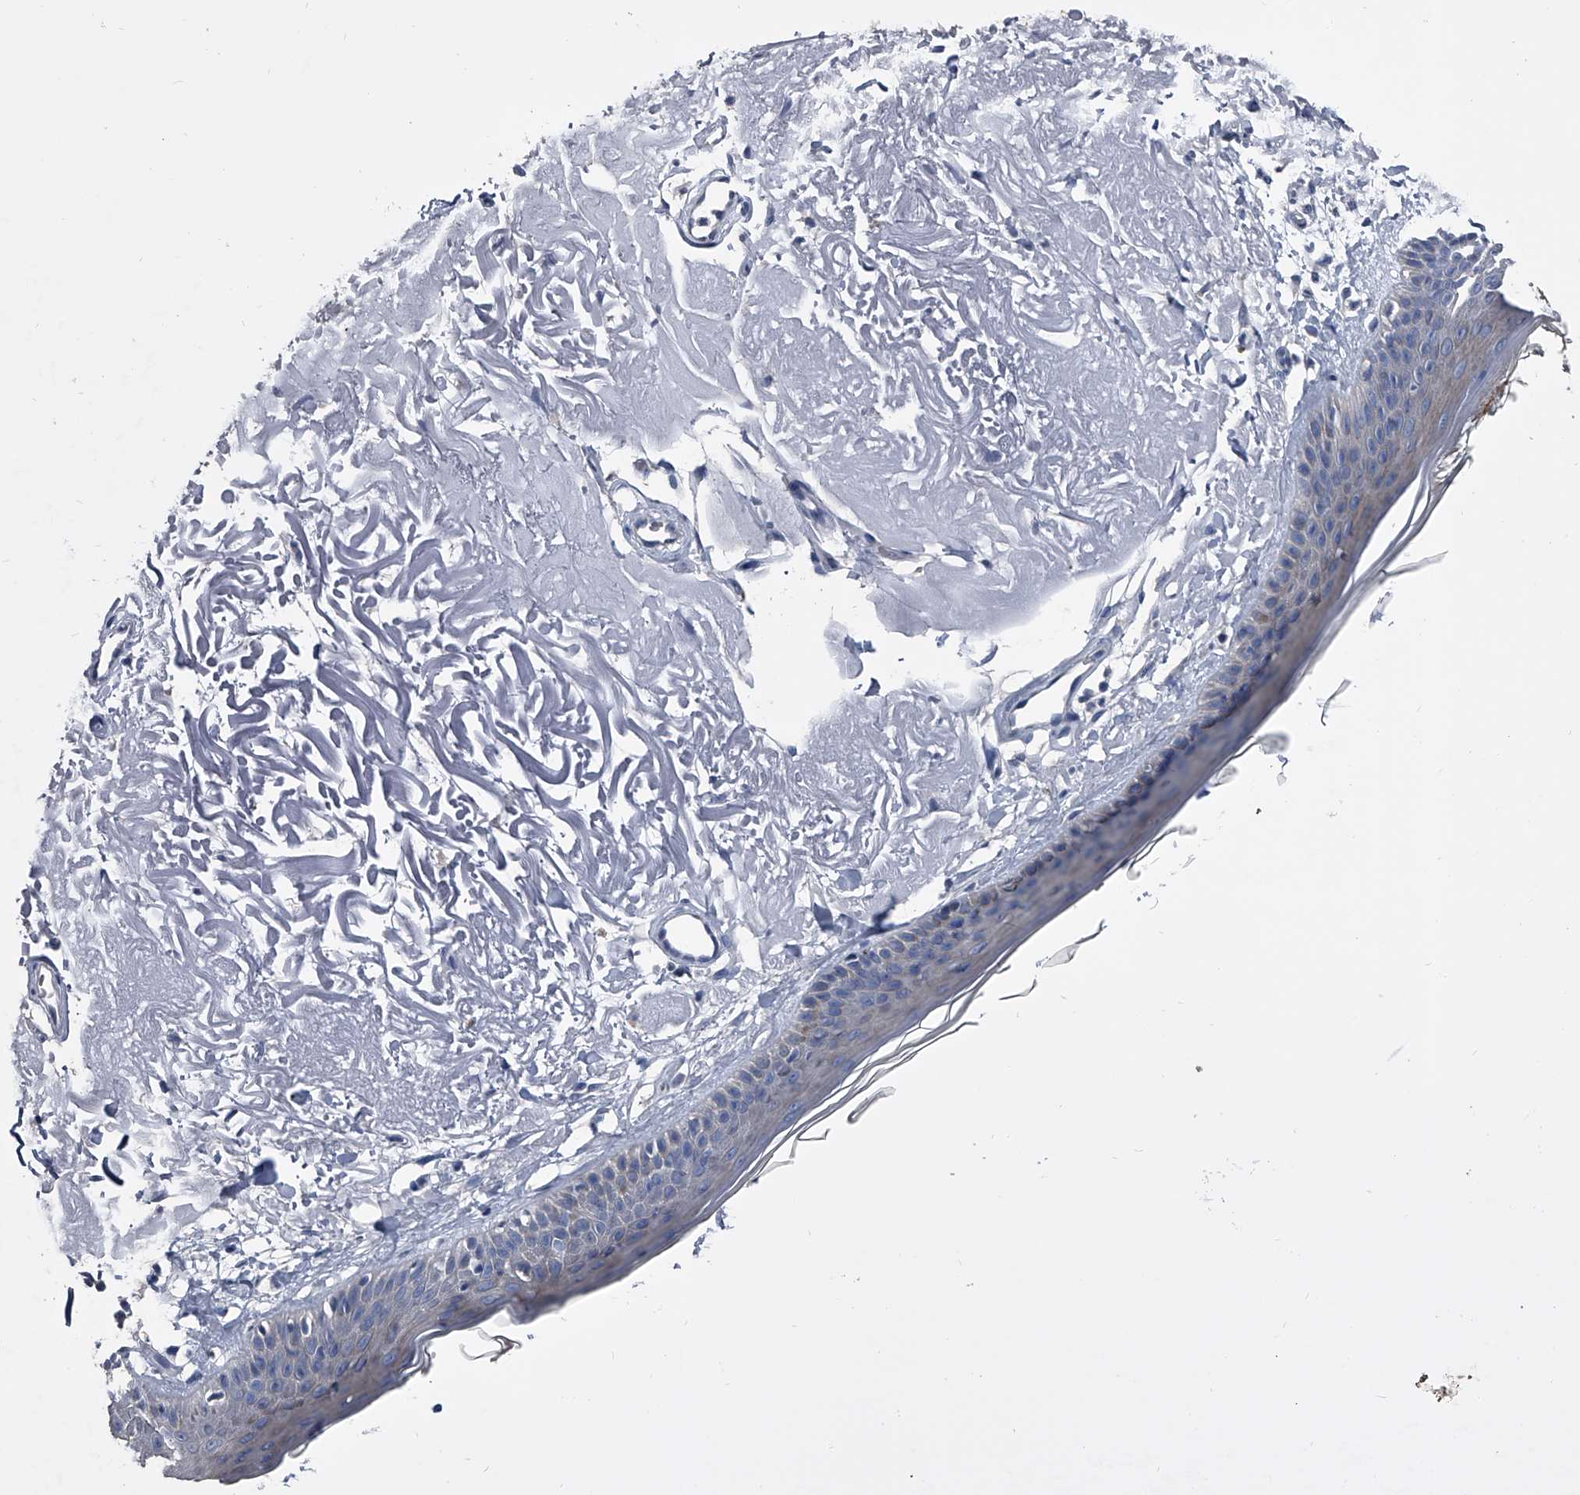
{"staining": {"intensity": "negative", "quantity": "none", "location": "none"}, "tissue": "skin", "cell_type": "Fibroblasts", "image_type": "normal", "snomed": [{"axis": "morphology", "description": "Normal tissue, NOS"}, {"axis": "topography", "description": "Skin"}, {"axis": "topography", "description": "Skeletal muscle"}], "caption": "Fibroblasts show no significant protein positivity in normal skin. (Brightfield microscopy of DAB immunohistochemistry at high magnification).", "gene": "KIF13A", "patient": {"sex": "male", "age": 83}}